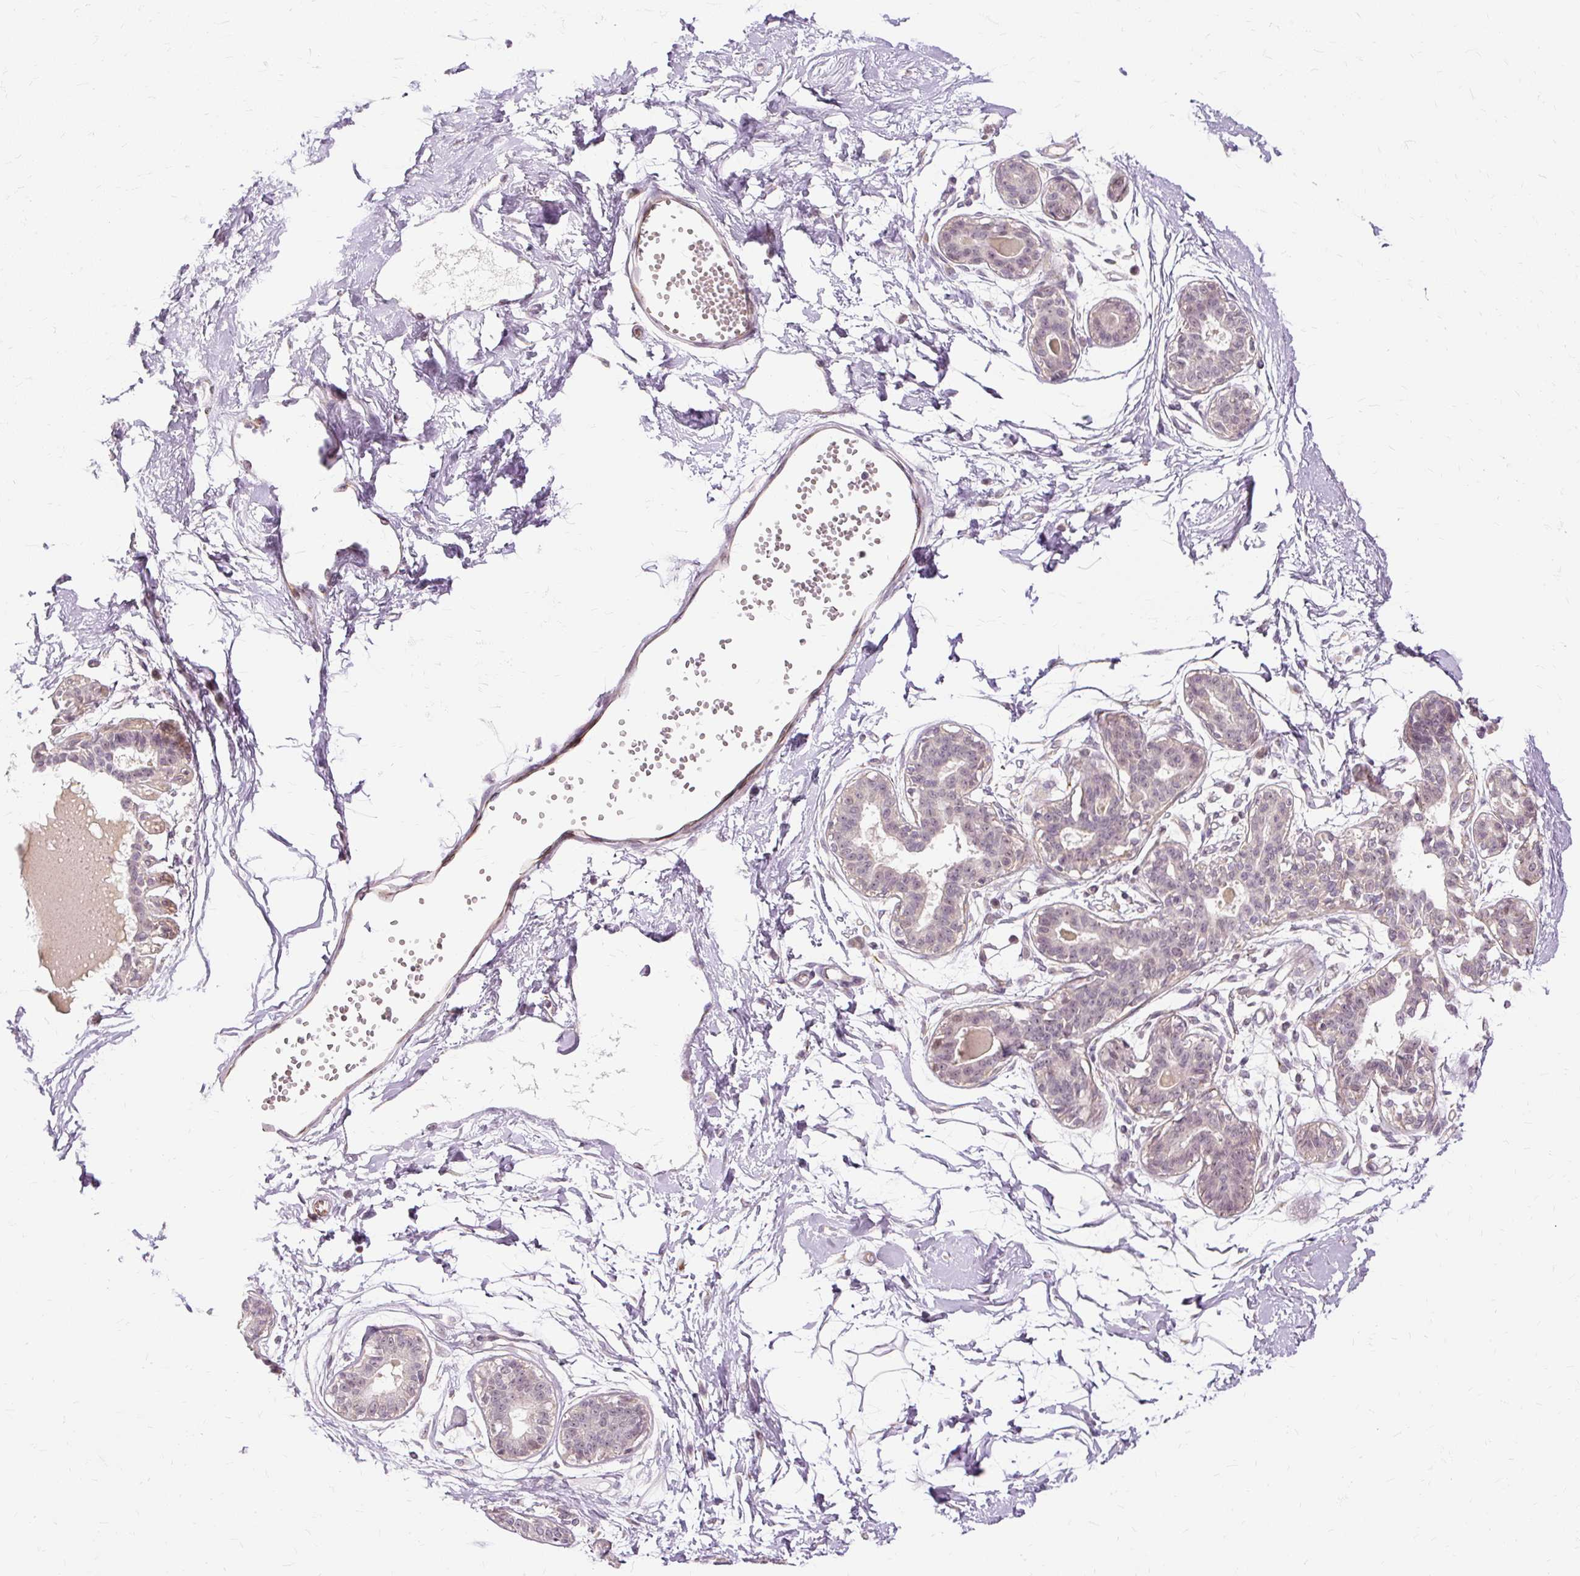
{"staining": {"intensity": "negative", "quantity": "none", "location": "none"}, "tissue": "breast", "cell_type": "Adipocytes", "image_type": "normal", "snomed": [{"axis": "morphology", "description": "Normal tissue, NOS"}, {"axis": "topography", "description": "Breast"}], "caption": "This image is of benign breast stained with IHC to label a protein in brown with the nuclei are counter-stained blue. There is no positivity in adipocytes. Nuclei are stained in blue.", "gene": "MMACHC", "patient": {"sex": "female", "age": 45}}